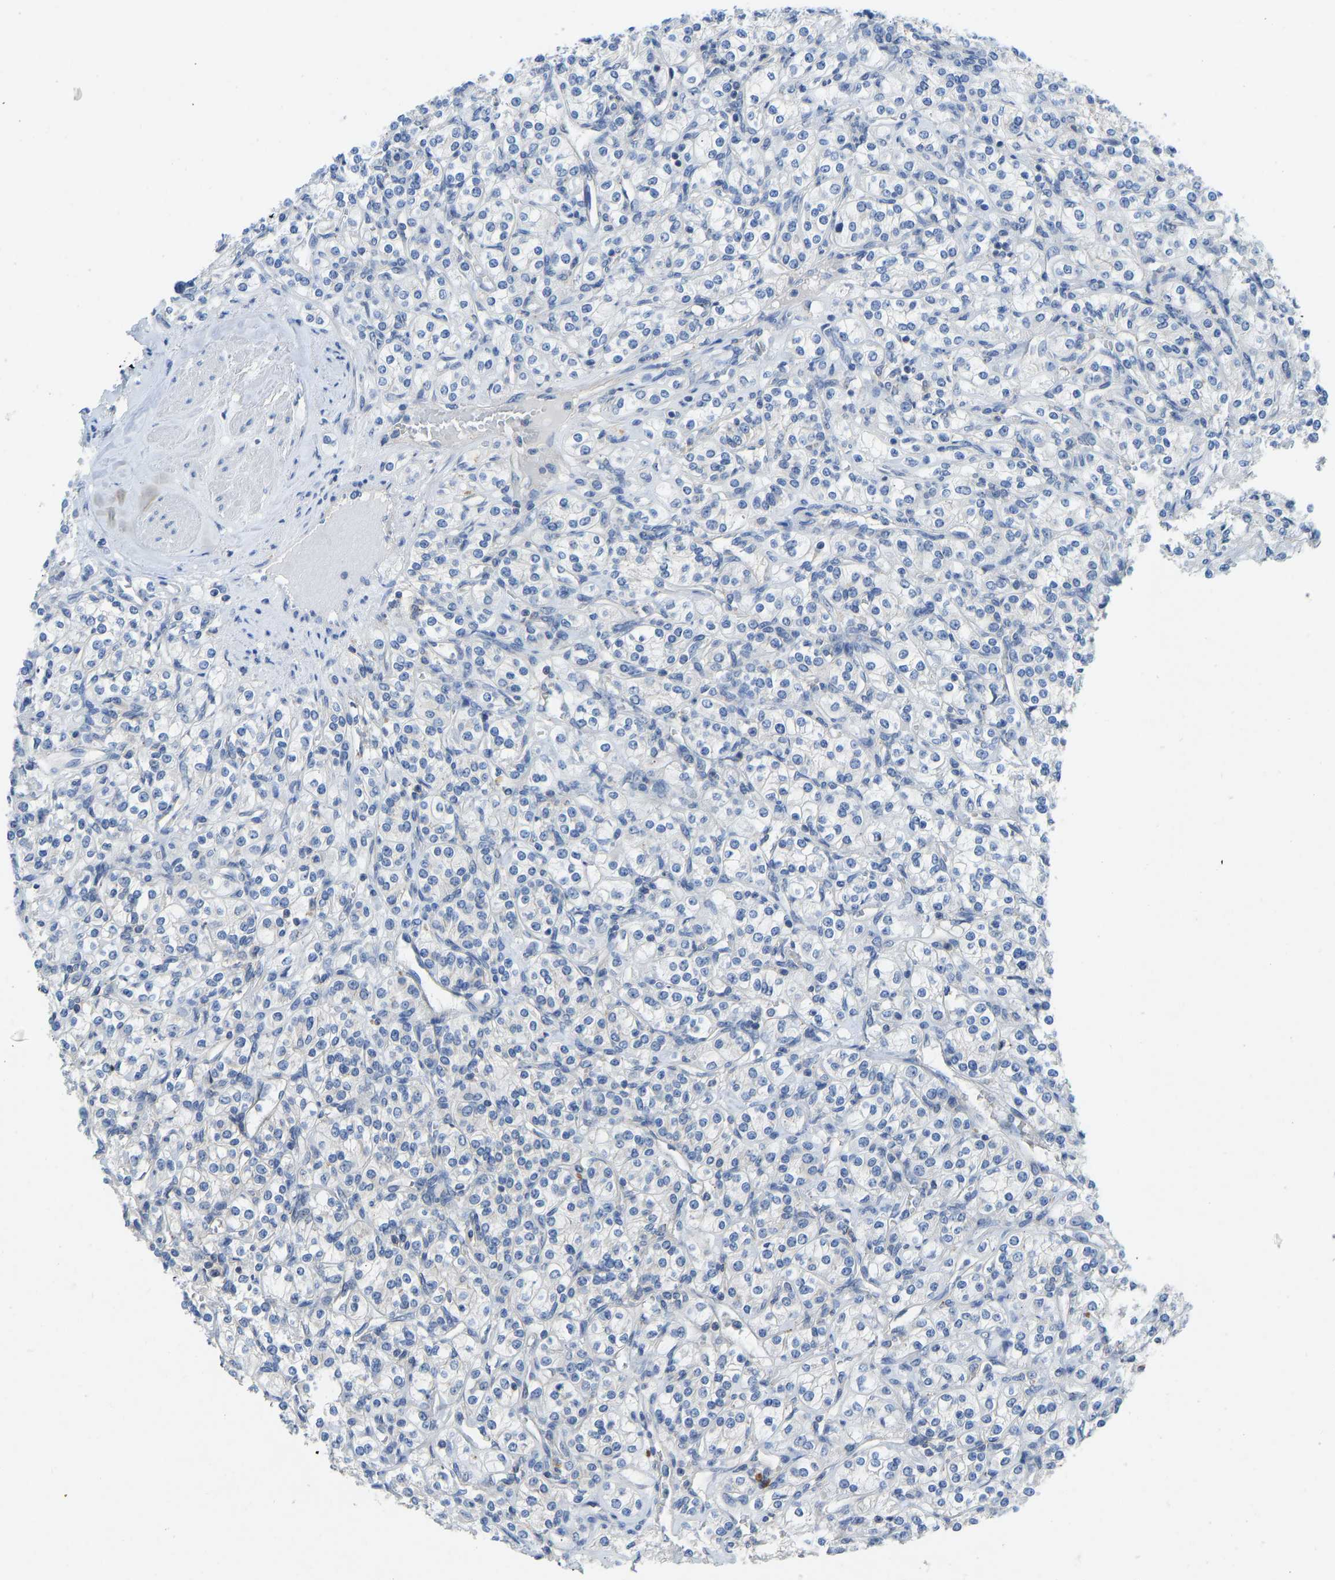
{"staining": {"intensity": "negative", "quantity": "none", "location": "none"}, "tissue": "renal cancer", "cell_type": "Tumor cells", "image_type": "cancer", "snomed": [{"axis": "morphology", "description": "Adenocarcinoma, NOS"}, {"axis": "topography", "description": "Kidney"}], "caption": "DAB immunohistochemical staining of renal cancer displays no significant staining in tumor cells.", "gene": "NDRG3", "patient": {"sex": "male", "age": 77}}